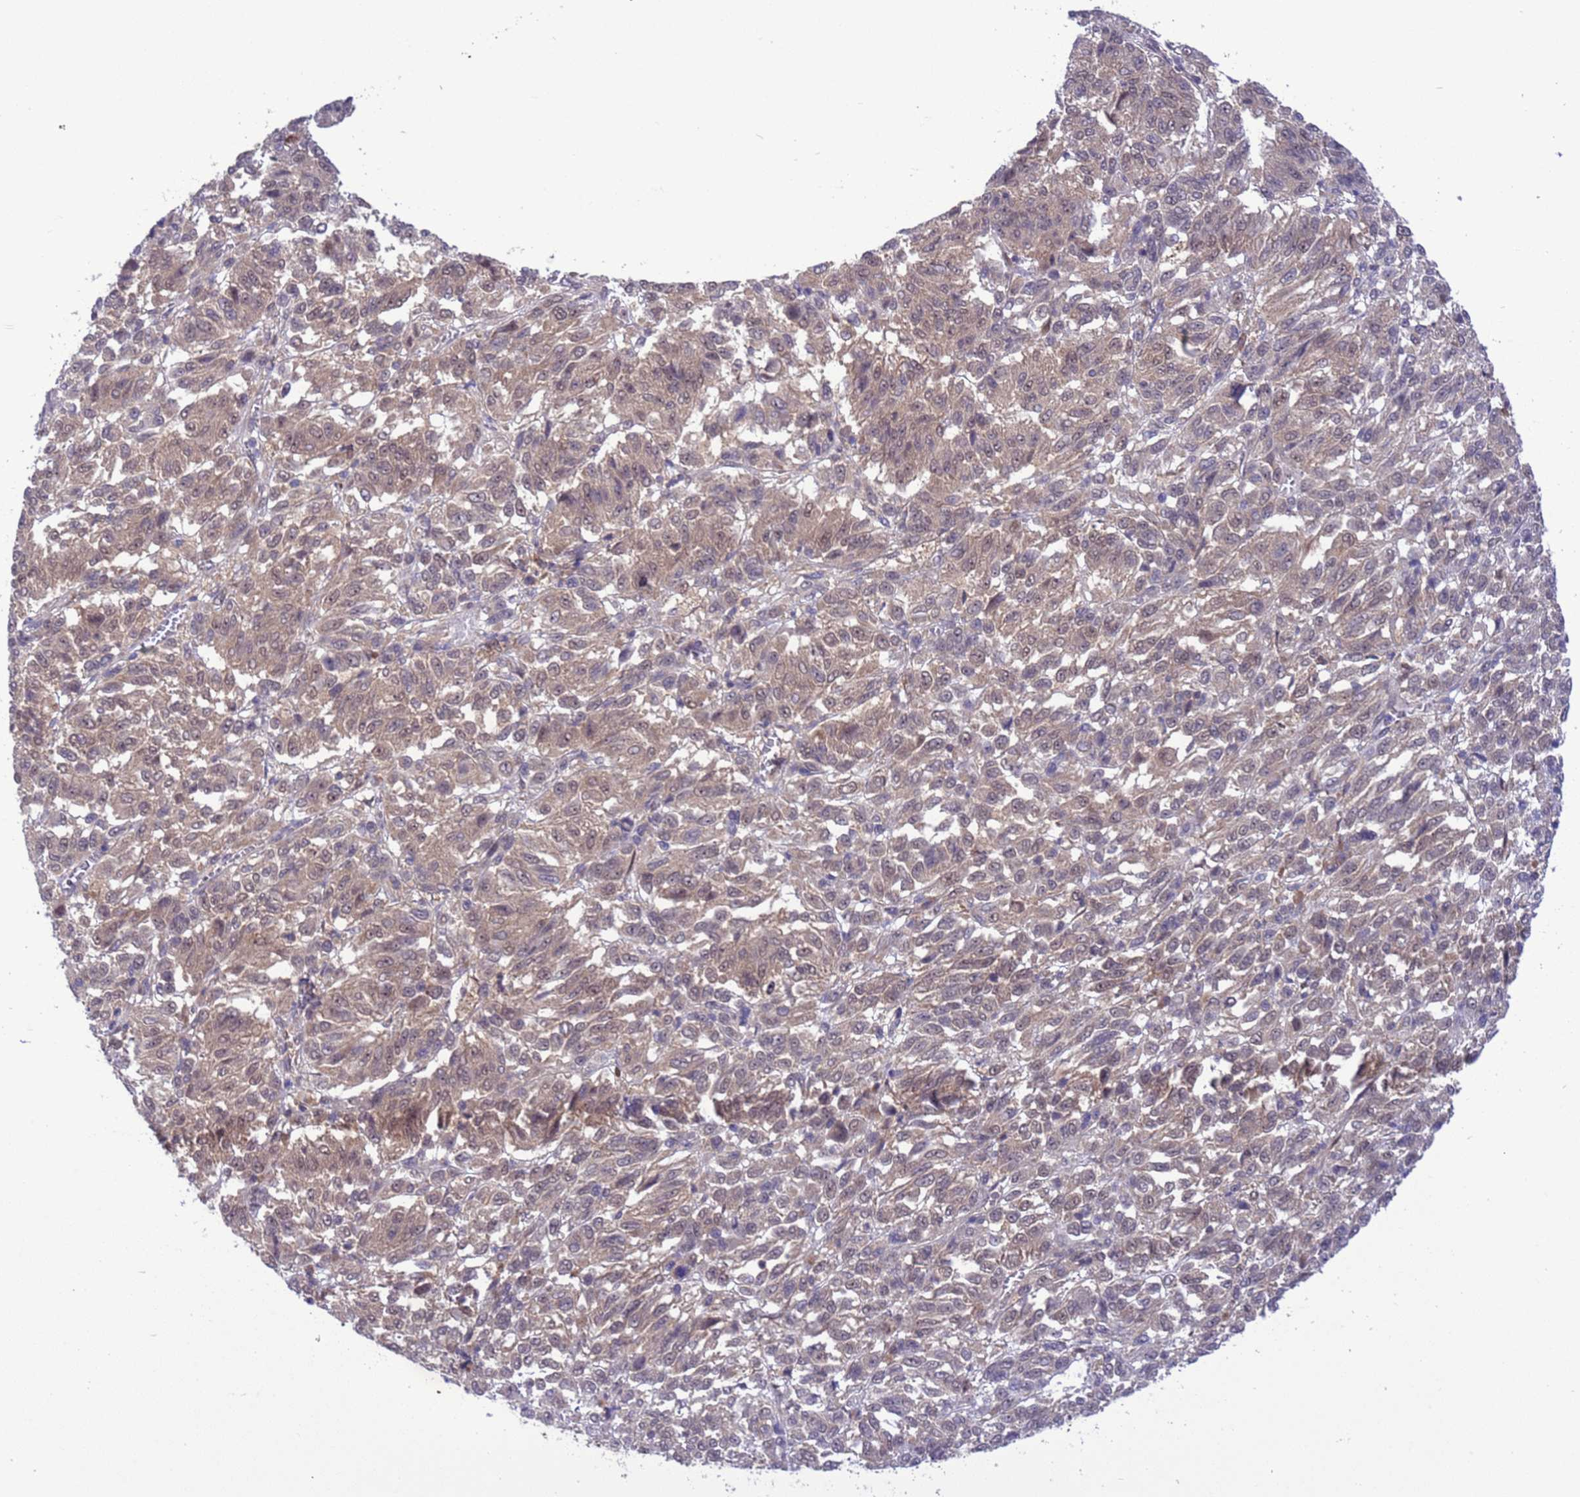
{"staining": {"intensity": "weak", "quantity": ">75%", "location": "cytoplasmic/membranous,nuclear"}, "tissue": "melanoma", "cell_type": "Tumor cells", "image_type": "cancer", "snomed": [{"axis": "morphology", "description": "Malignant melanoma, Metastatic site"}, {"axis": "topography", "description": "Lung"}], "caption": "There is low levels of weak cytoplasmic/membranous and nuclear staining in tumor cells of malignant melanoma (metastatic site), as demonstrated by immunohistochemical staining (brown color).", "gene": "ZNF461", "patient": {"sex": "male", "age": 64}}